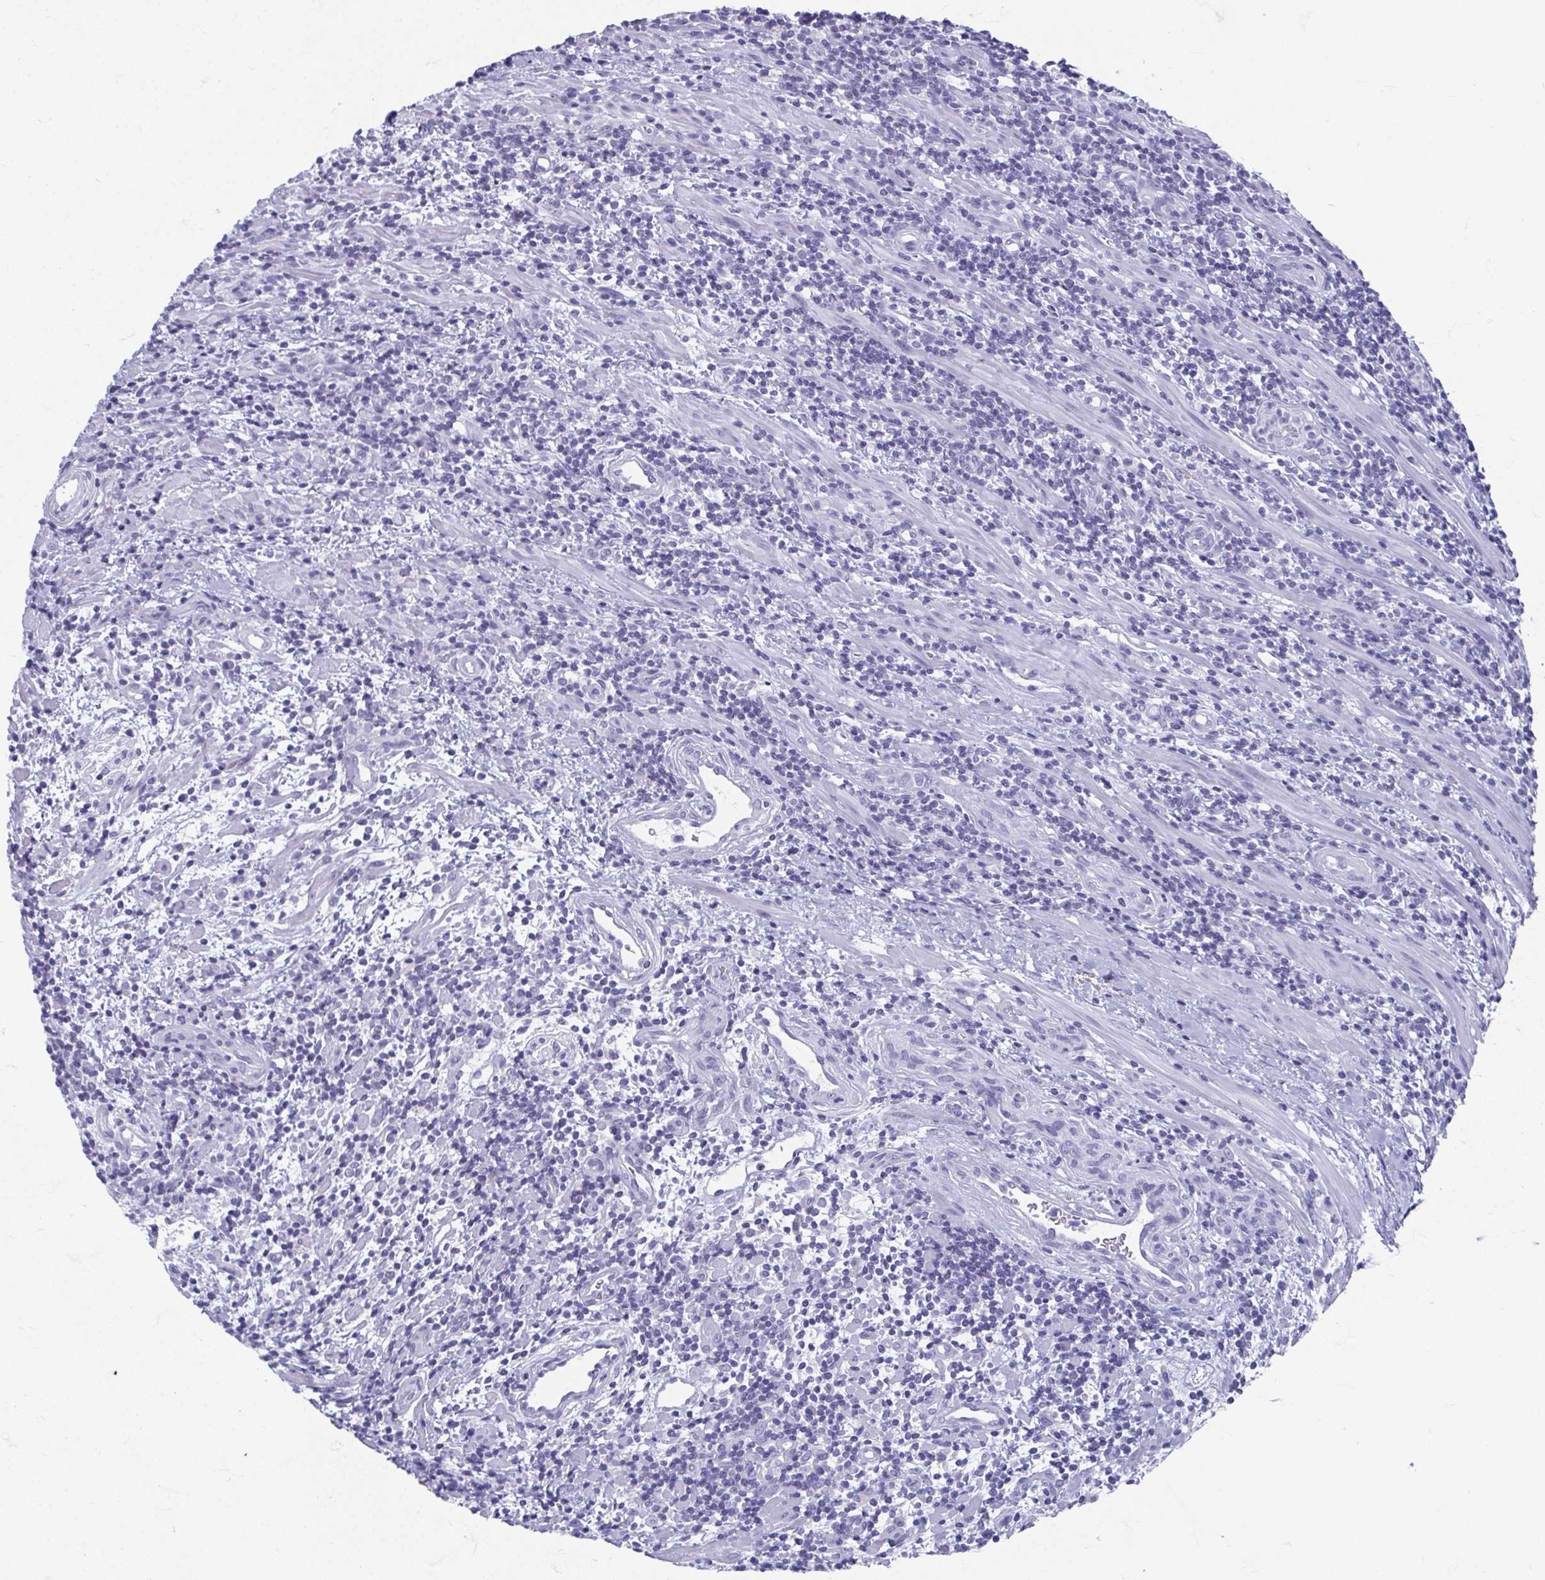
{"staining": {"intensity": "negative", "quantity": "none", "location": "none"}, "tissue": "lymphoma", "cell_type": "Tumor cells", "image_type": "cancer", "snomed": [{"axis": "morphology", "description": "Malignant lymphoma, non-Hodgkin's type, High grade"}, {"axis": "topography", "description": "Small intestine"}], "caption": "High-grade malignant lymphoma, non-Hodgkin's type was stained to show a protein in brown. There is no significant staining in tumor cells.", "gene": "GHRL", "patient": {"sex": "female", "age": 56}}